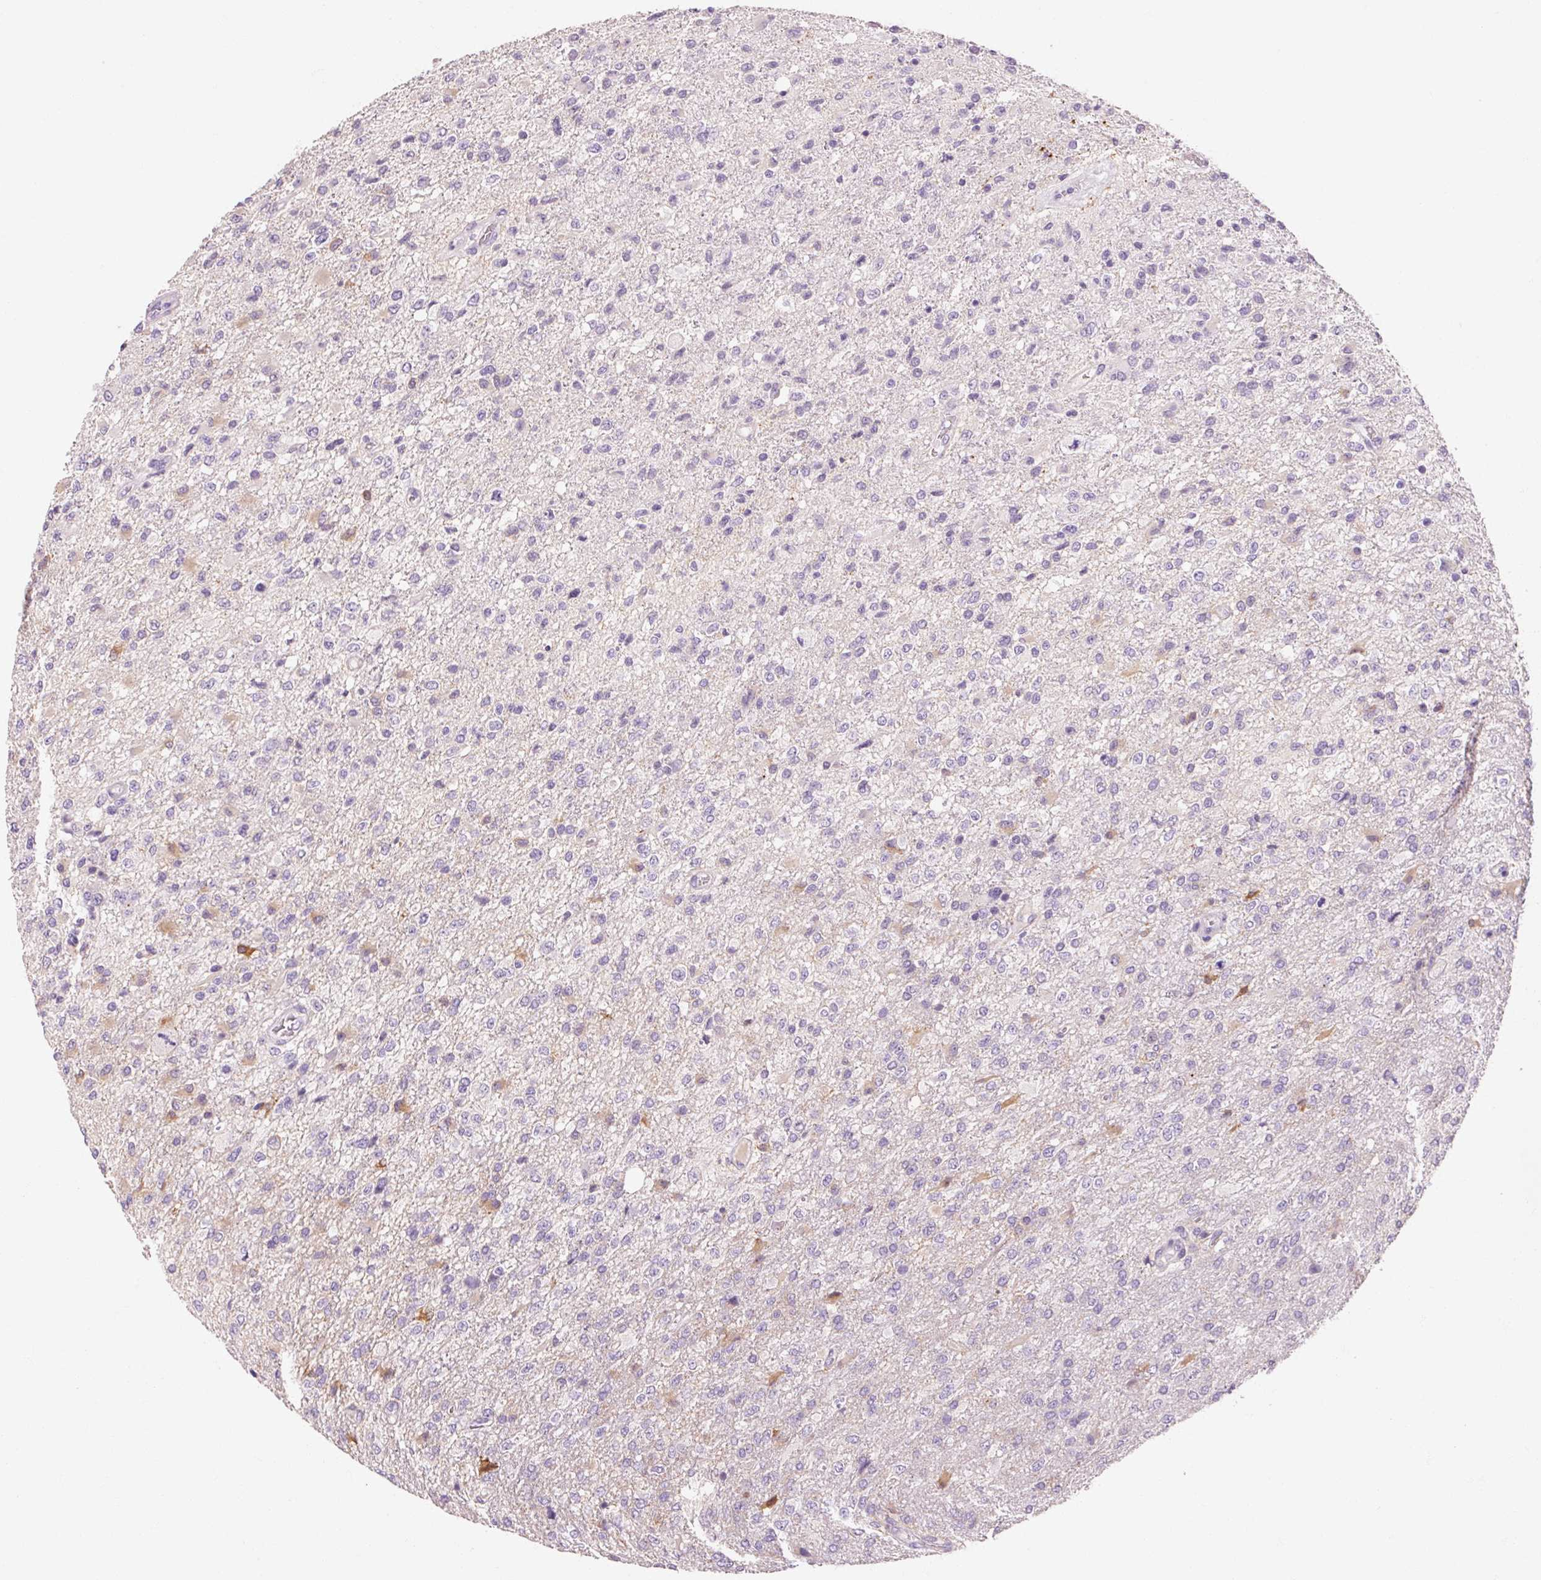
{"staining": {"intensity": "negative", "quantity": "none", "location": "none"}, "tissue": "glioma", "cell_type": "Tumor cells", "image_type": "cancer", "snomed": [{"axis": "morphology", "description": "Glioma, malignant, High grade"}, {"axis": "topography", "description": "Brain"}], "caption": "The IHC micrograph has no significant expression in tumor cells of glioma tissue. (DAB (3,3'-diaminobenzidine) IHC, high magnification).", "gene": "OR8K1", "patient": {"sex": "female", "age": 74}}